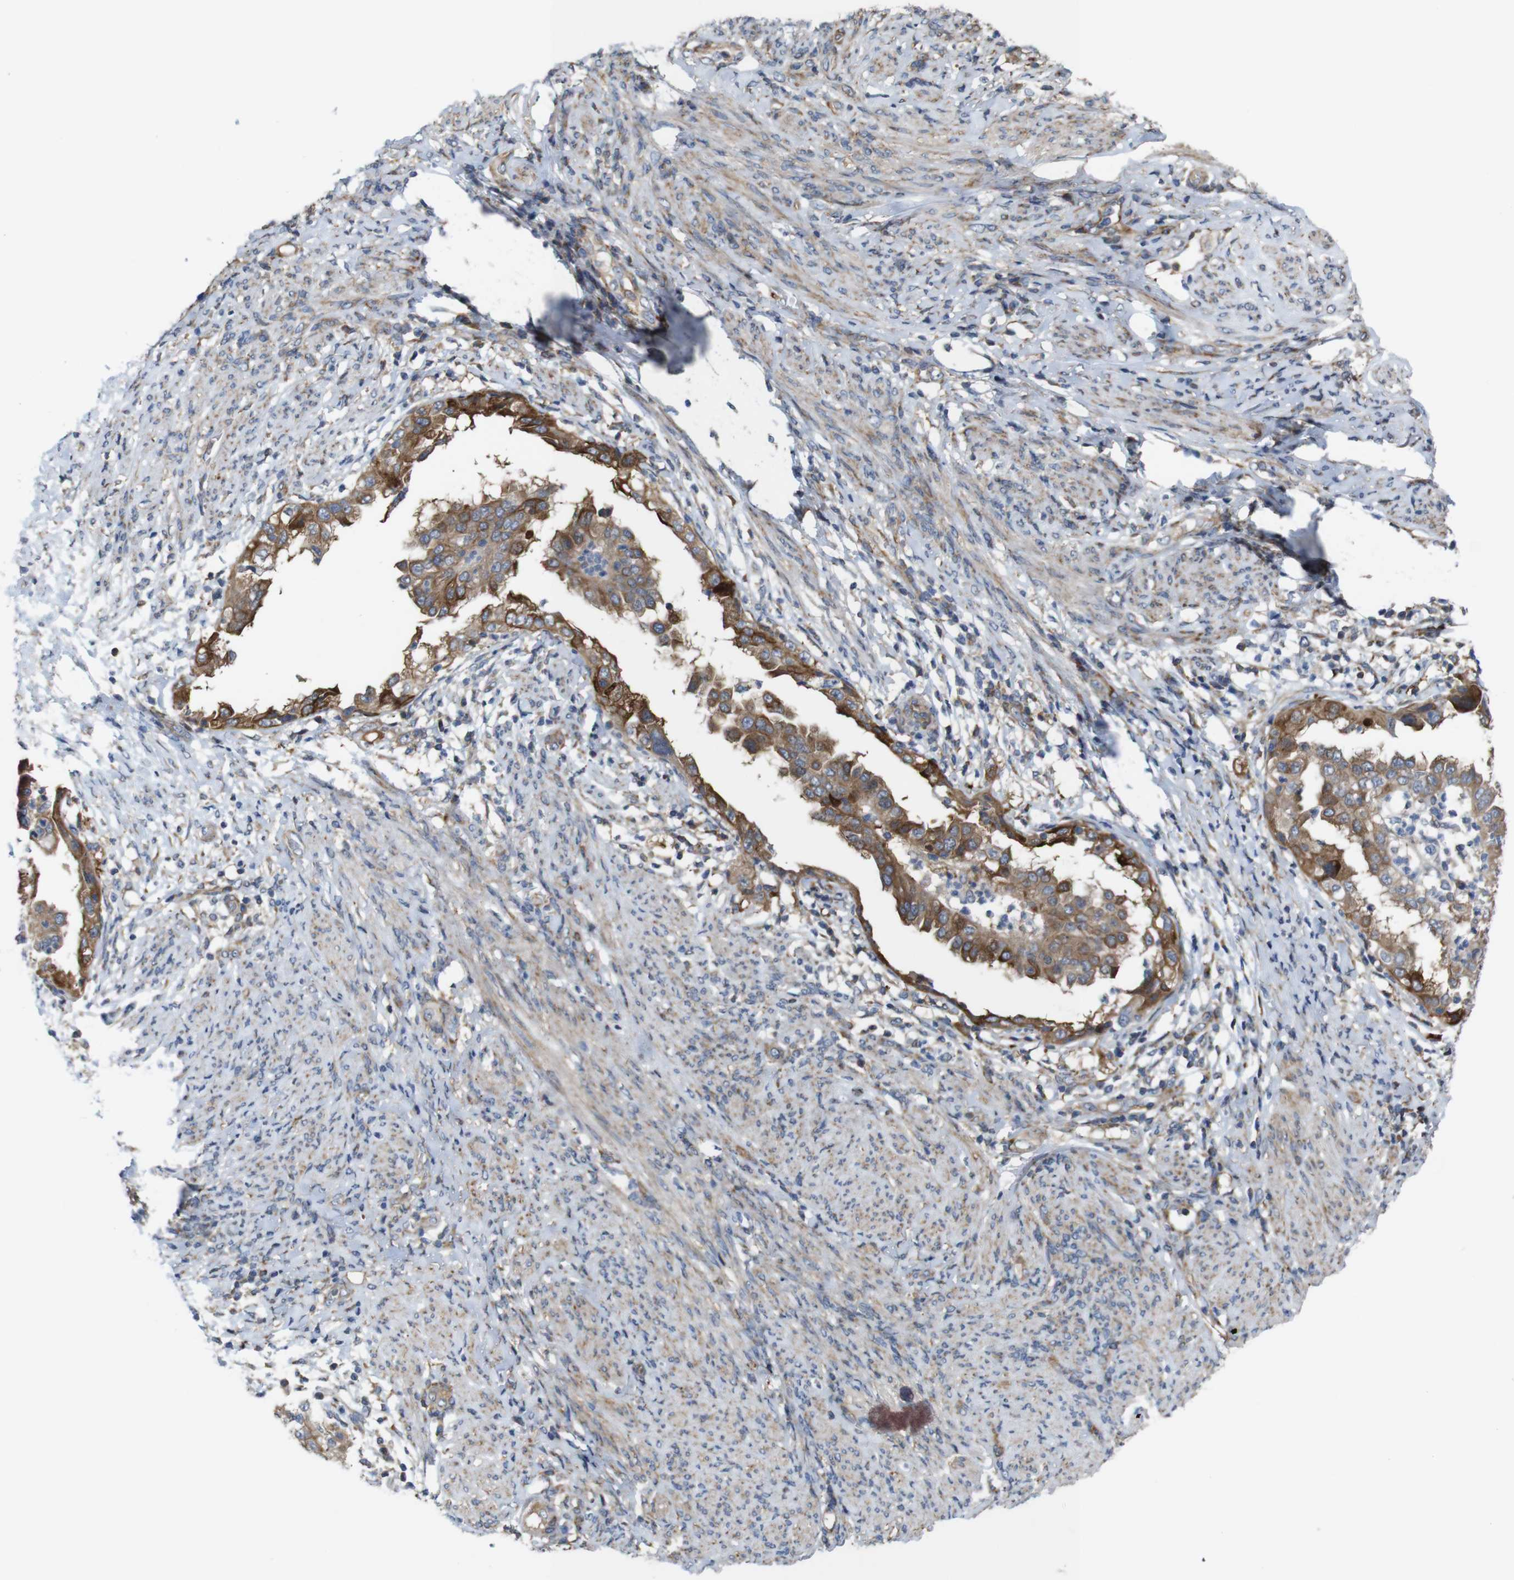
{"staining": {"intensity": "moderate", "quantity": ">75%", "location": "cytoplasmic/membranous"}, "tissue": "endometrial cancer", "cell_type": "Tumor cells", "image_type": "cancer", "snomed": [{"axis": "morphology", "description": "Adenocarcinoma, NOS"}, {"axis": "topography", "description": "Endometrium"}], "caption": "Immunohistochemistry histopathology image of neoplastic tissue: endometrial cancer (adenocarcinoma) stained using immunohistochemistry (IHC) demonstrates medium levels of moderate protein expression localized specifically in the cytoplasmic/membranous of tumor cells, appearing as a cytoplasmic/membranous brown color.", "gene": "PCOLCE2", "patient": {"sex": "female", "age": 85}}